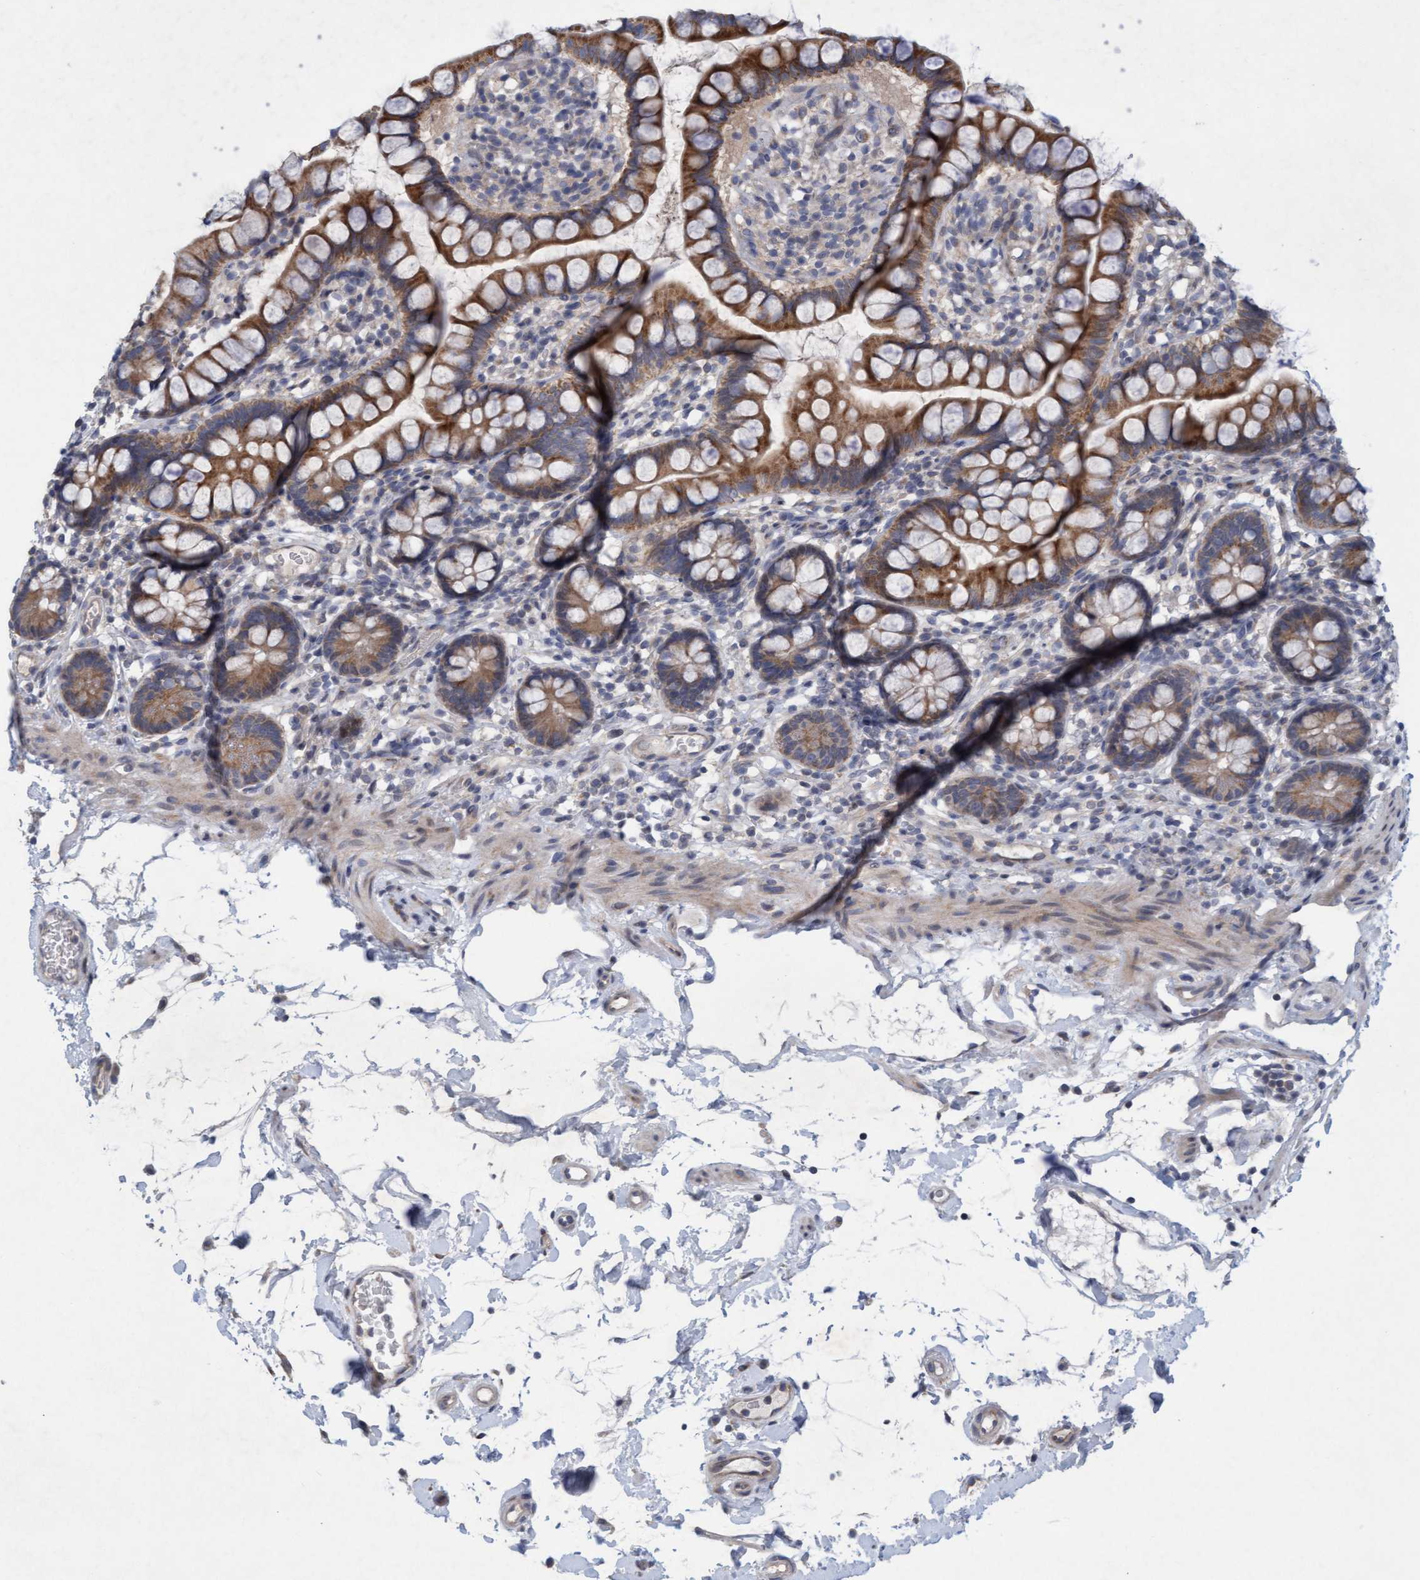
{"staining": {"intensity": "moderate", "quantity": ">75%", "location": "cytoplasmic/membranous"}, "tissue": "small intestine", "cell_type": "Glandular cells", "image_type": "normal", "snomed": [{"axis": "morphology", "description": "Normal tissue, NOS"}, {"axis": "topography", "description": "Small intestine"}], "caption": "DAB (3,3'-diaminobenzidine) immunohistochemical staining of unremarkable small intestine displays moderate cytoplasmic/membranous protein staining in approximately >75% of glandular cells. The staining is performed using DAB (3,3'-diaminobenzidine) brown chromogen to label protein expression. The nuclei are counter-stained blue using hematoxylin.", "gene": "DDHD2", "patient": {"sex": "female", "age": 84}}